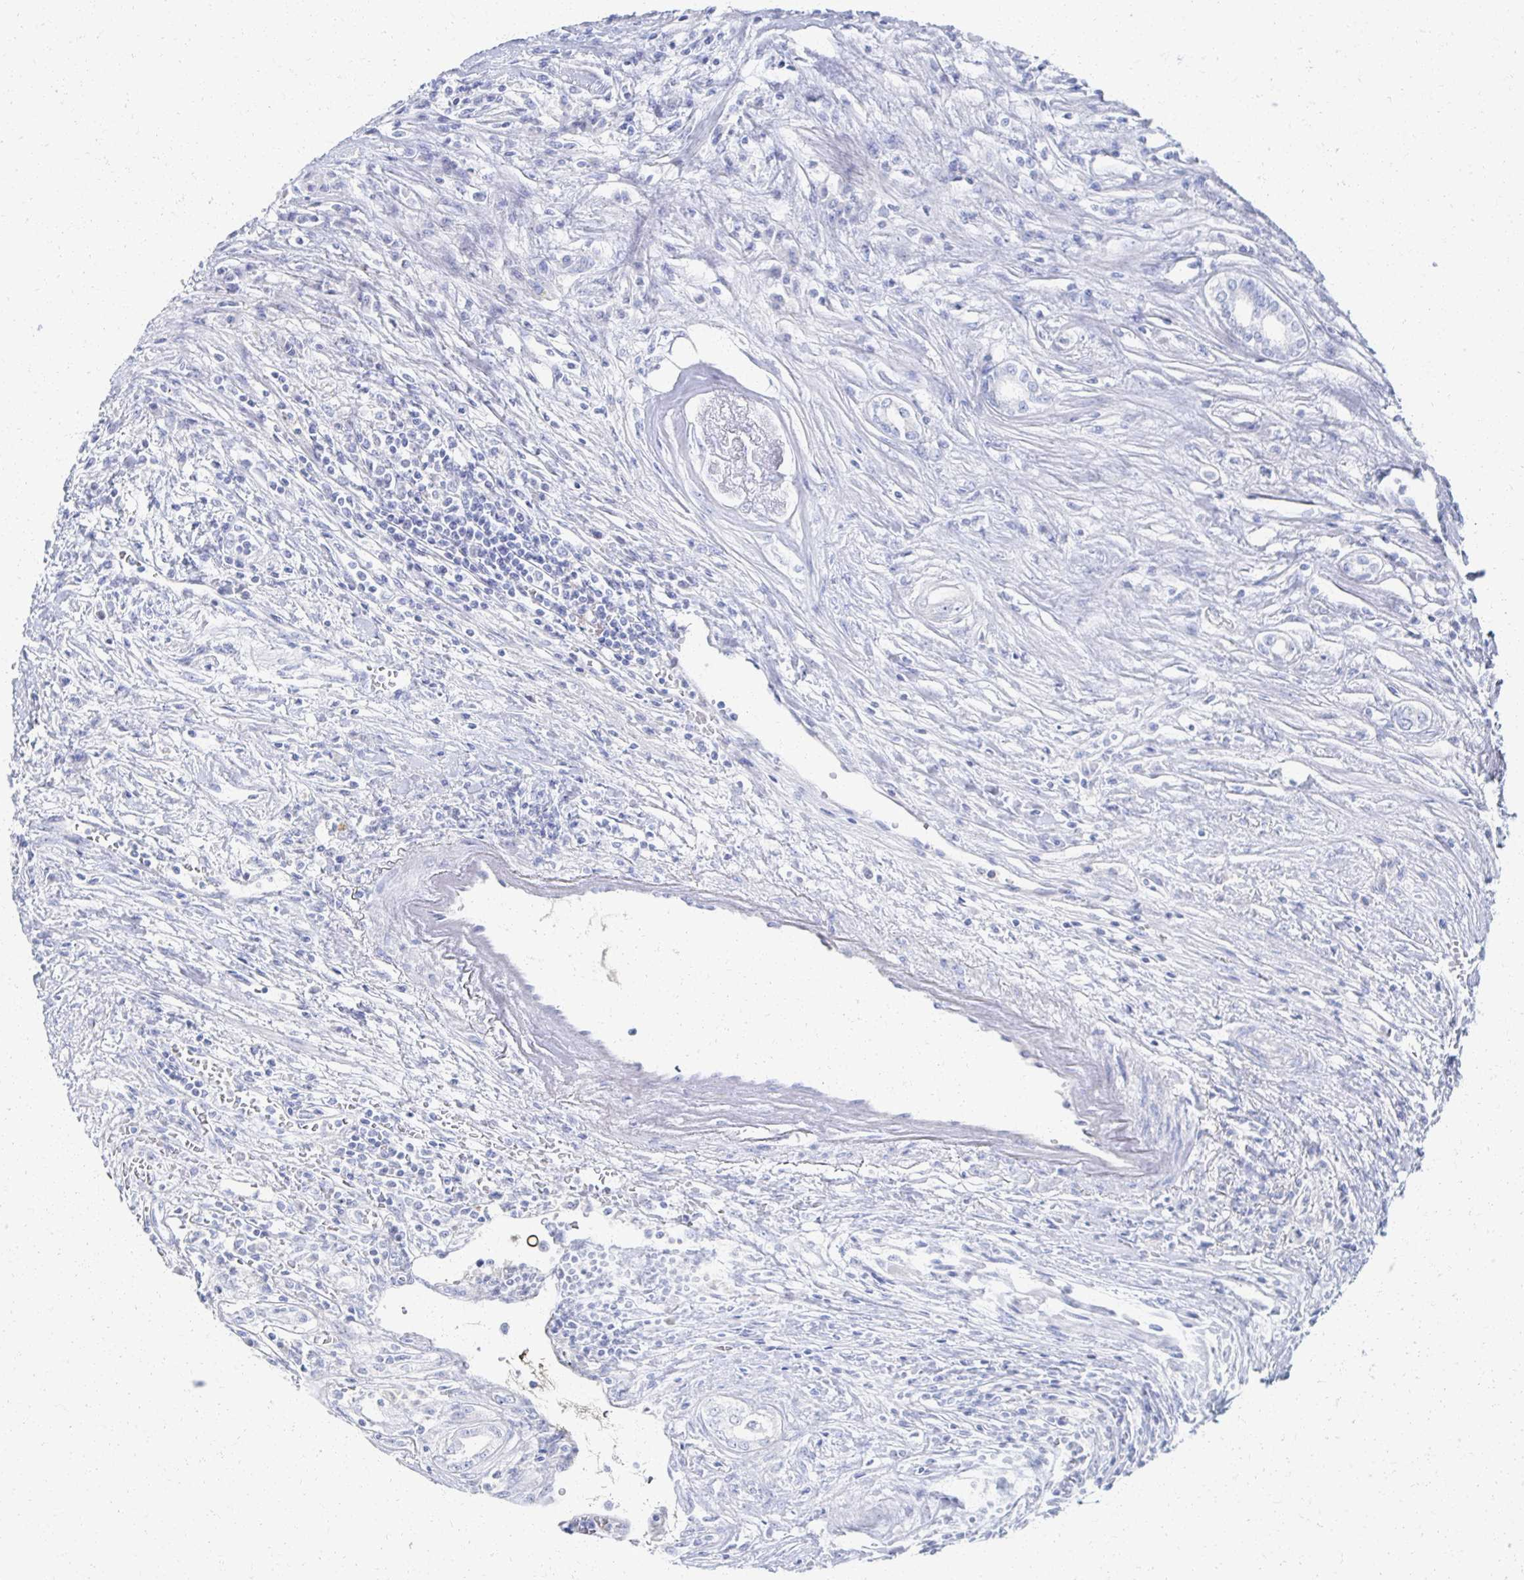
{"staining": {"intensity": "negative", "quantity": "none", "location": "none"}, "tissue": "renal cancer", "cell_type": "Tumor cells", "image_type": "cancer", "snomed": [{"axis": "morphology", "description": "Adenocarcinoma, NOS"}, {"axis": "topography", "description": "Kidney"}], "caption": "This is an immunohistochemistry image of renal cancer. There is no staining in tumor cells.", "gene": "PRR20A", "patient": {"sex": "female", "age": 67}}